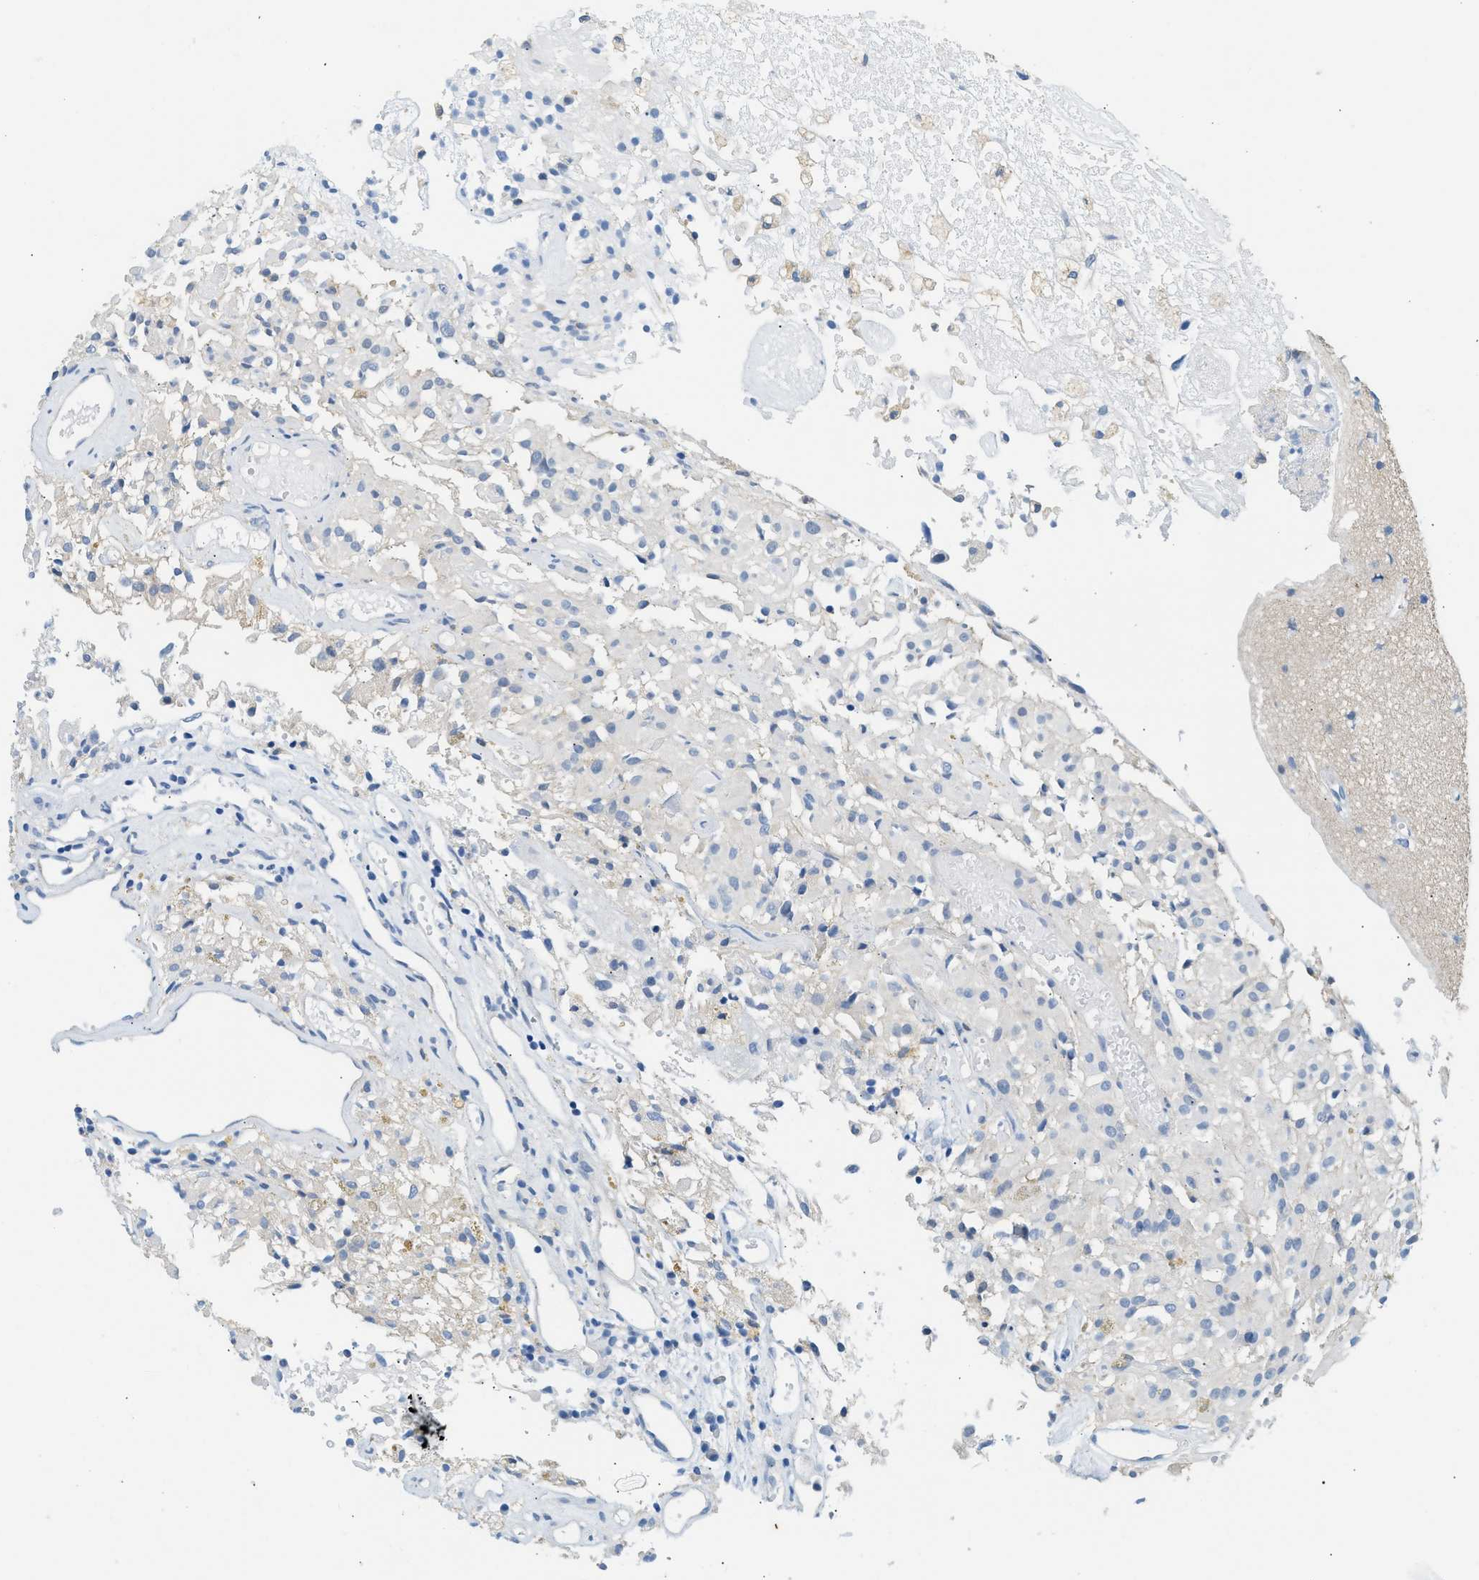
{"staining": {"intensity": "negative", "quantity": "none", "location": "none"}, "tissue": "glioma", "cell_type": "Tumor cells", "image_type": "cancer", "snomed": [{"axis": "morphology", "description": "Glioma, malignant, High grade"}, {"axis": "topography", "description": "Brain"}], "caption": "The histopathology image demonstrates no significant positivity in tumor cells of malignant glioma (high-grade).", "gene": "SPAM1", "patient": {"sex": "female", "age": 59}}